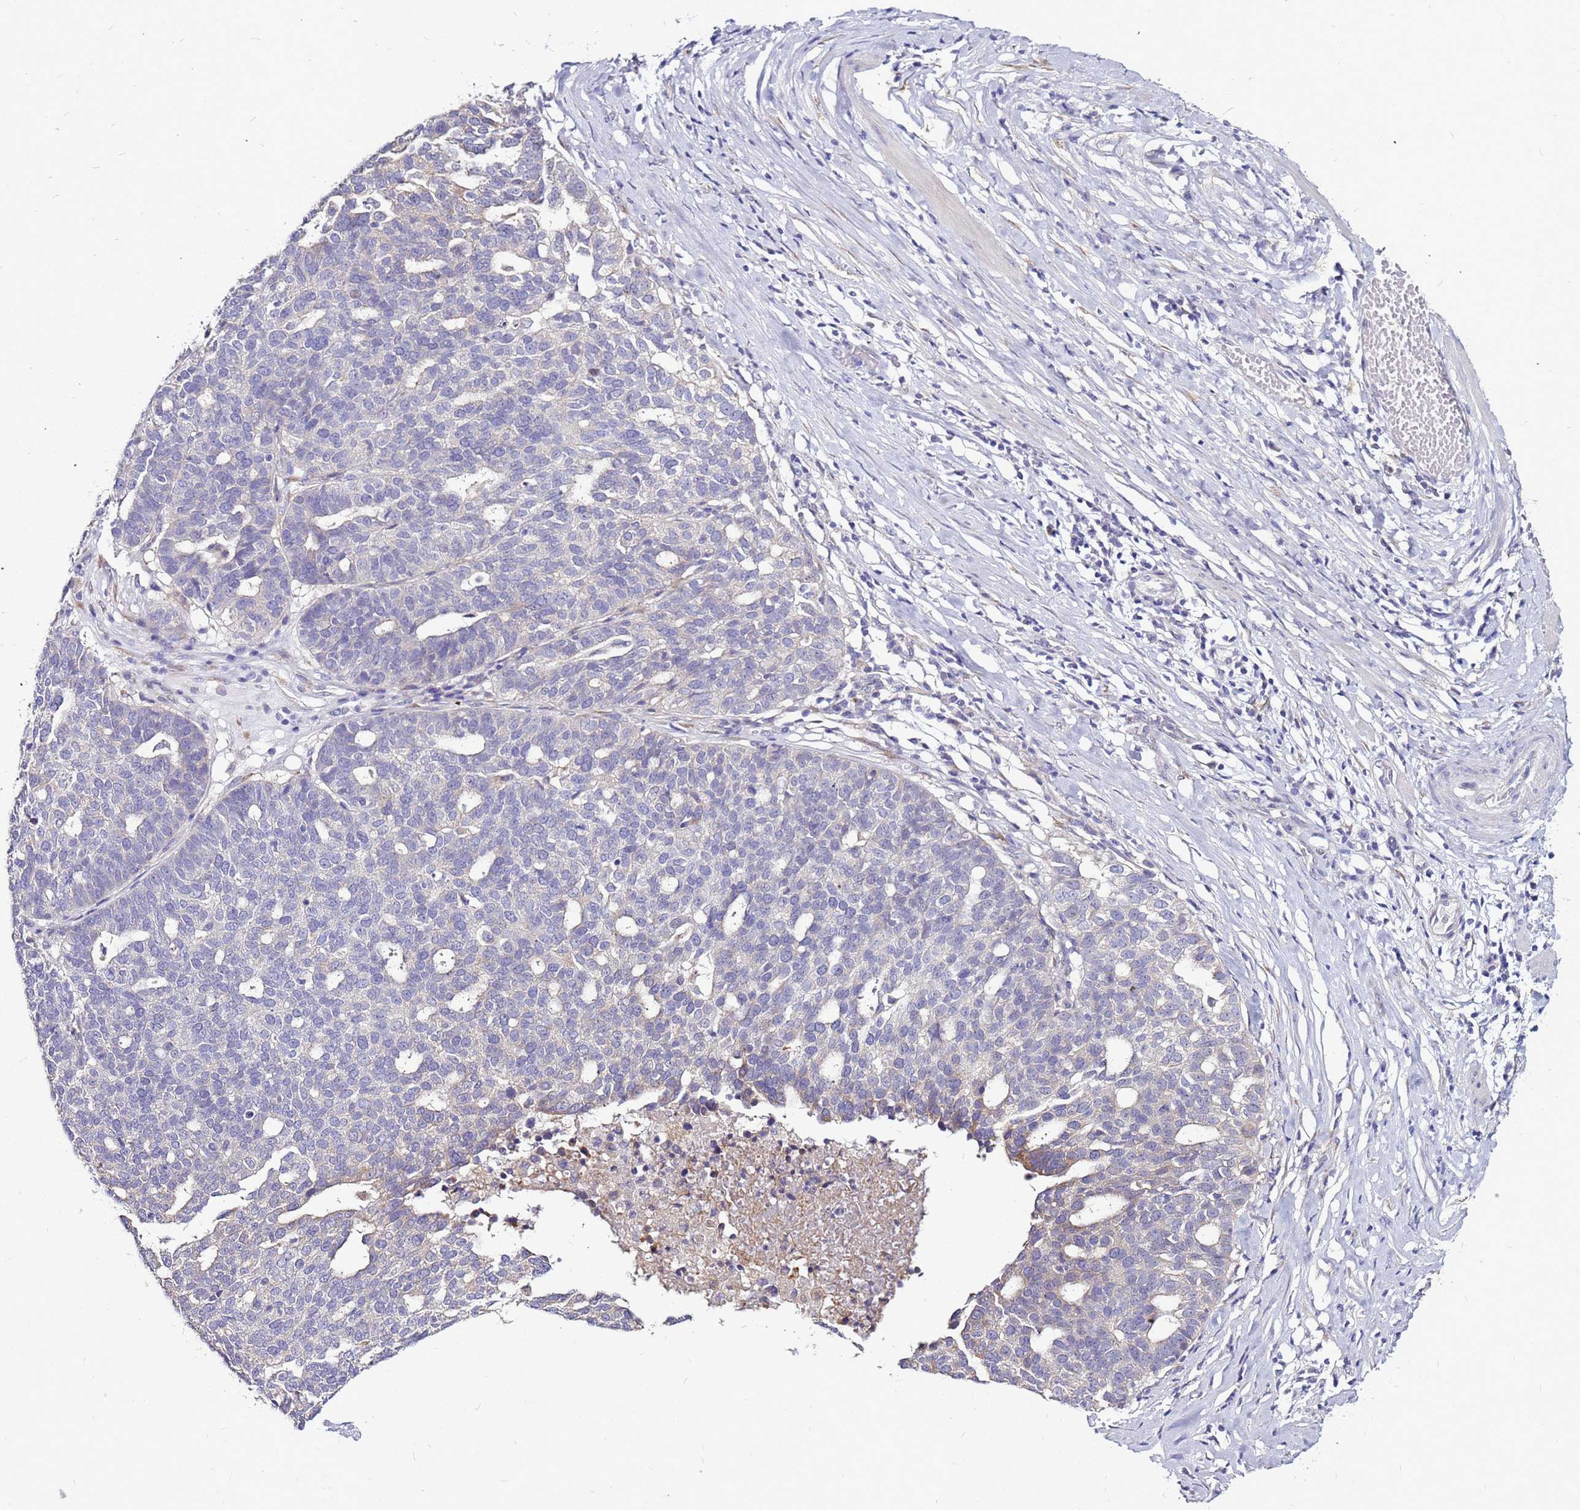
{"staining": {"intensity": "moderate", "quantity": "<25%", "location": "cytoplasmic/membranous"}, "tissue": "ovarian cancer", "cell_type": "Tumor cells", "image_type": "cancer", "snomed": [{"axis": "morphology", "description": "Cystadenocarcinoma, serous, NOS"}, {"axis": "topography", "description": "Ovary"}], "caption": "Tumor cells display low levels of moderate cytoplasmic/membranous staining in about <25% of cells in human ovarian serous cystadenocarcinoma.", "gene": "SLC44A3", "patient": {"sex": "female", "age": 59}}